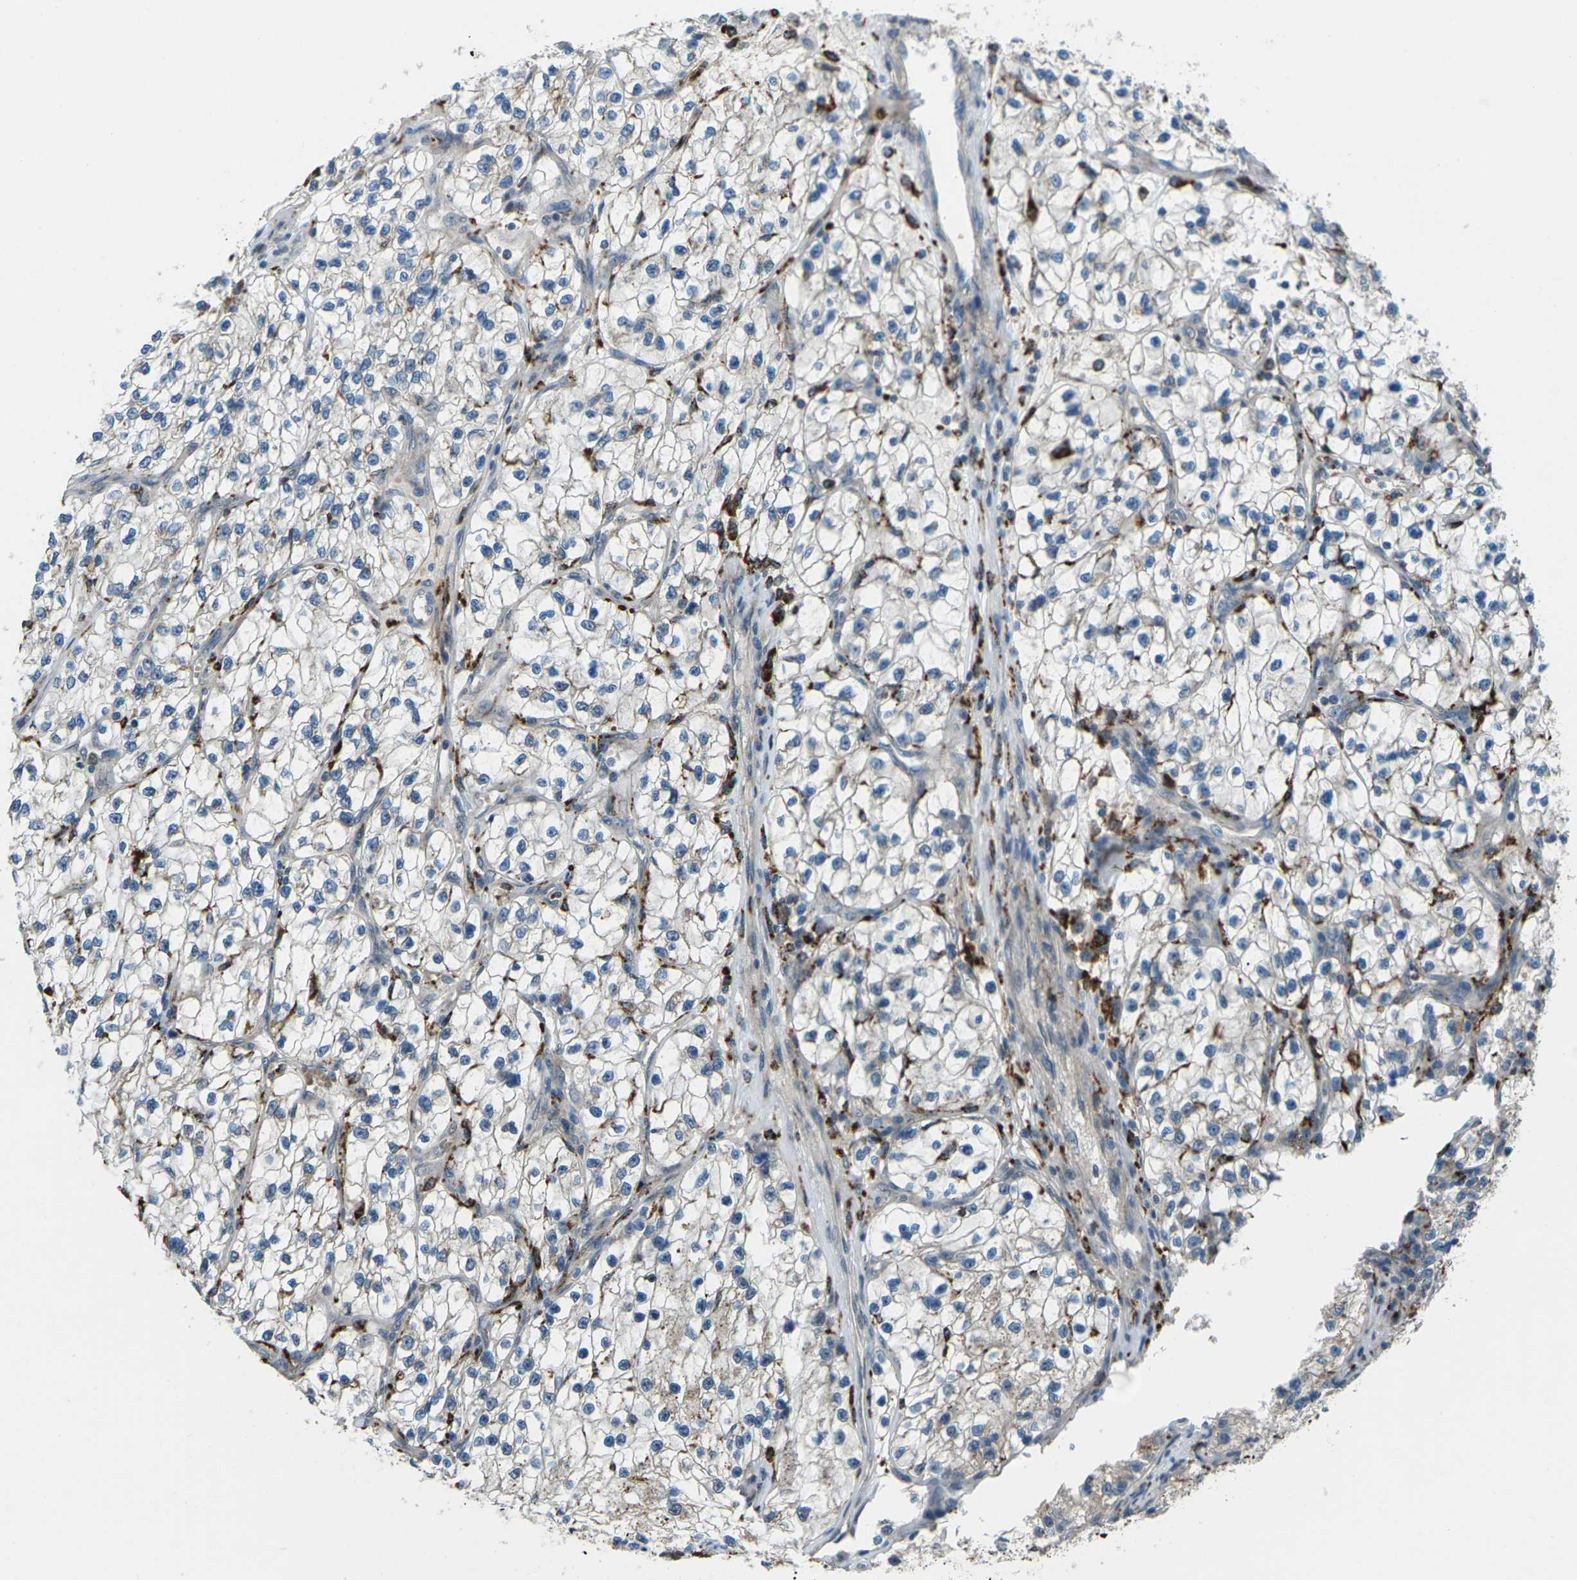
{"staining": {"intensity": "negative", "quantity": "none", "location": "none"}, "tissue": "renal cancer", "cell_type": "Tumor cells", "image_type": "cancer", "snomed": [{"axis": "morphology", "description": "Adenocarcinoma, NOS"}, {"axis": "topography", "description": "Kidney"}], "caption": "Renal cancer (adenocarcinoma) was stained to show a protein in brown. There is no significant expression in tumor cells. (Immunohistochemistry, brightfield microscopy, high magnification).", "gene": "SLC31A2", "patient": {"sex": "female", "age": 57}}